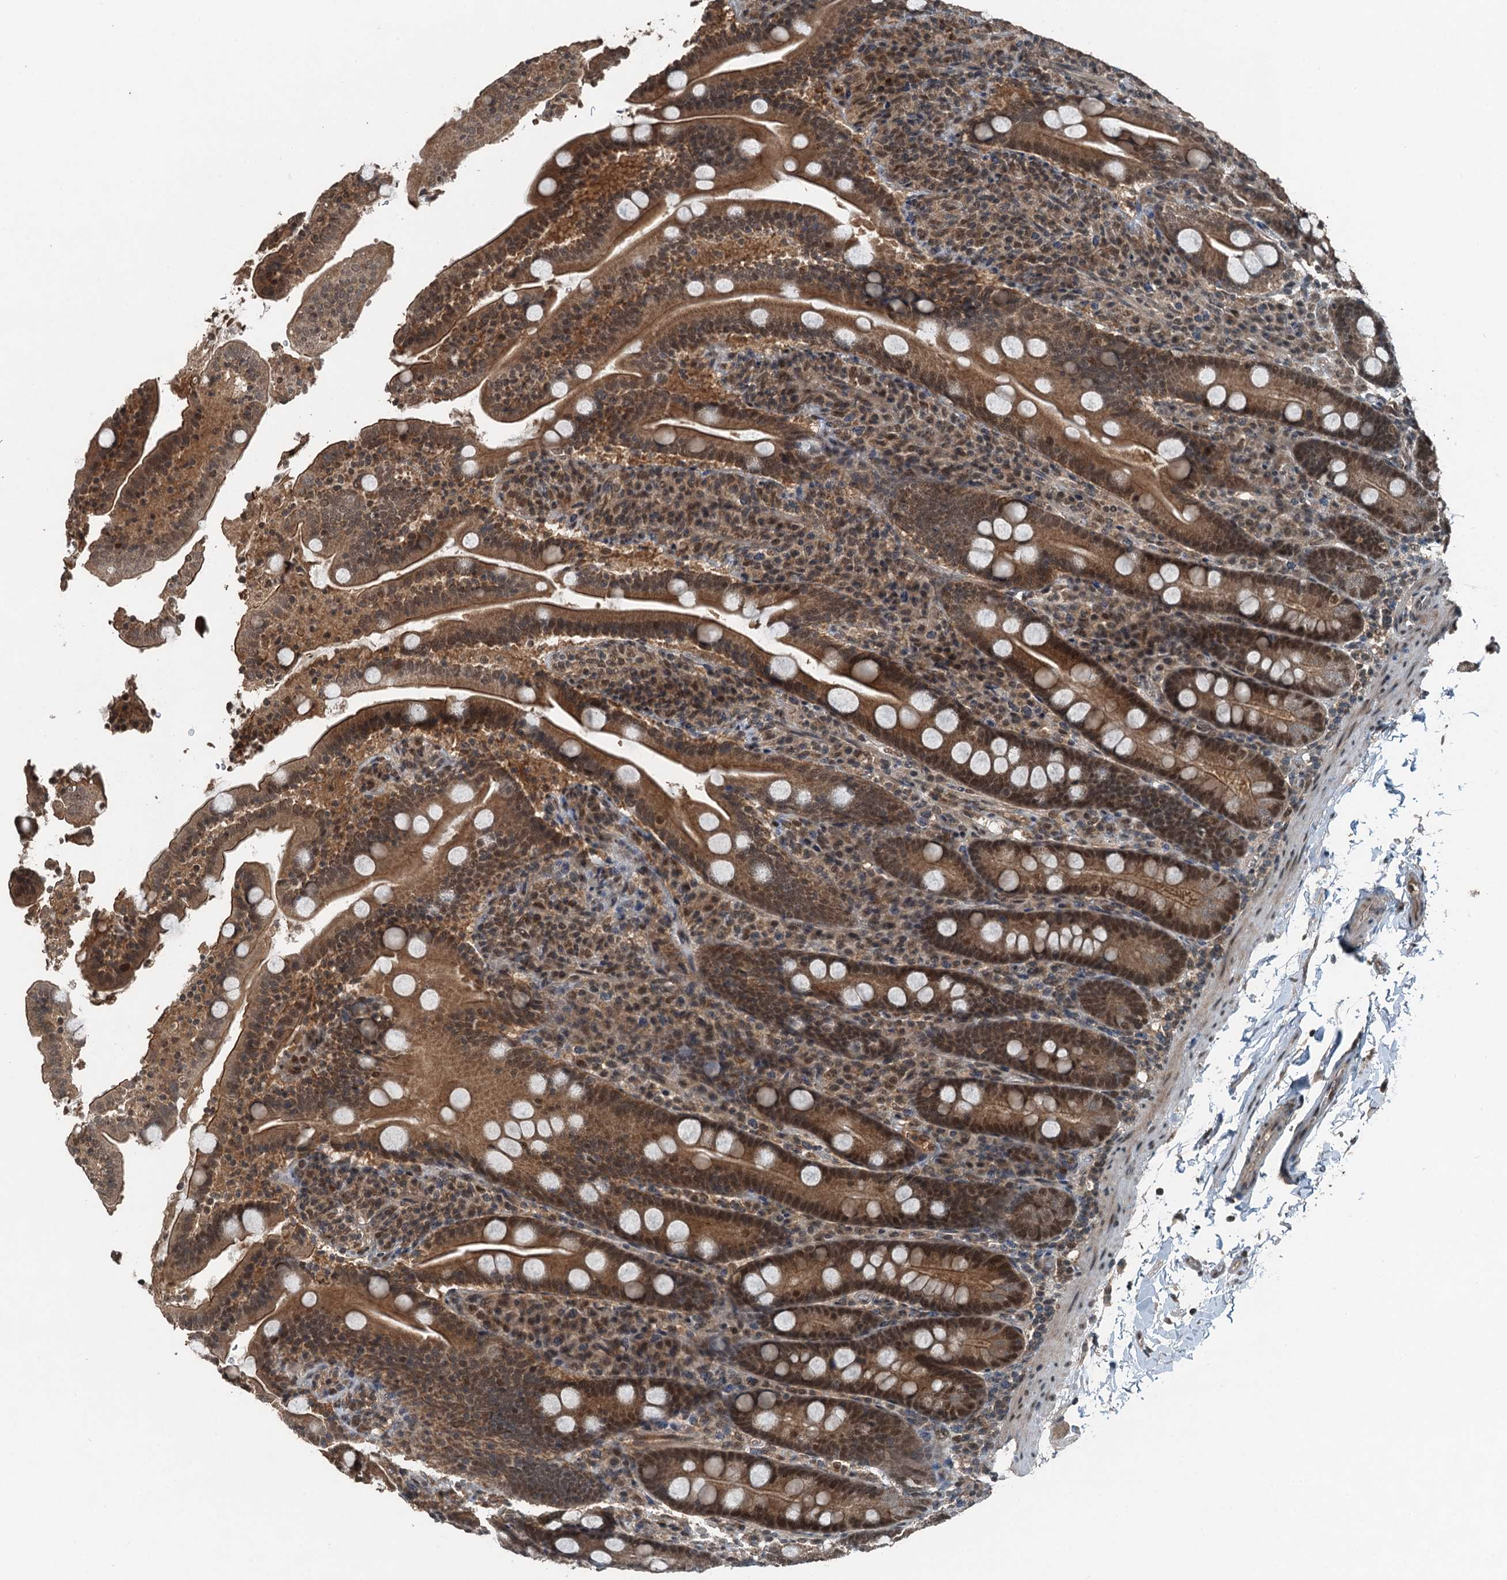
{"staining": {"intensity": "strong", "quantity": ">75%", "location": "cytoplasmic/membranous,nuclear"}, "tissue": "duodenum", "cell_type": "Glandular cells", "image_type": "normal", "snomed": [{"axis": "morphology", "description": "Normal tissue, NOS"}, {"axis": "topography", "description": "Duodenum"}], "caption": "Immunohistochemistry (IHC) micrograph of unremarkable duodenum: duodenum stained using immunohistochemistry (IHC) demonstrates high levels of strong protein expression localized specifically in the cytoplasmic/membranous,nuclear of glandular cells, appearing as a cytoplasmic/membranous,nuclear brown color.", "gene": "UBXN6", "patient": {"sex": "male", "age": 35}}